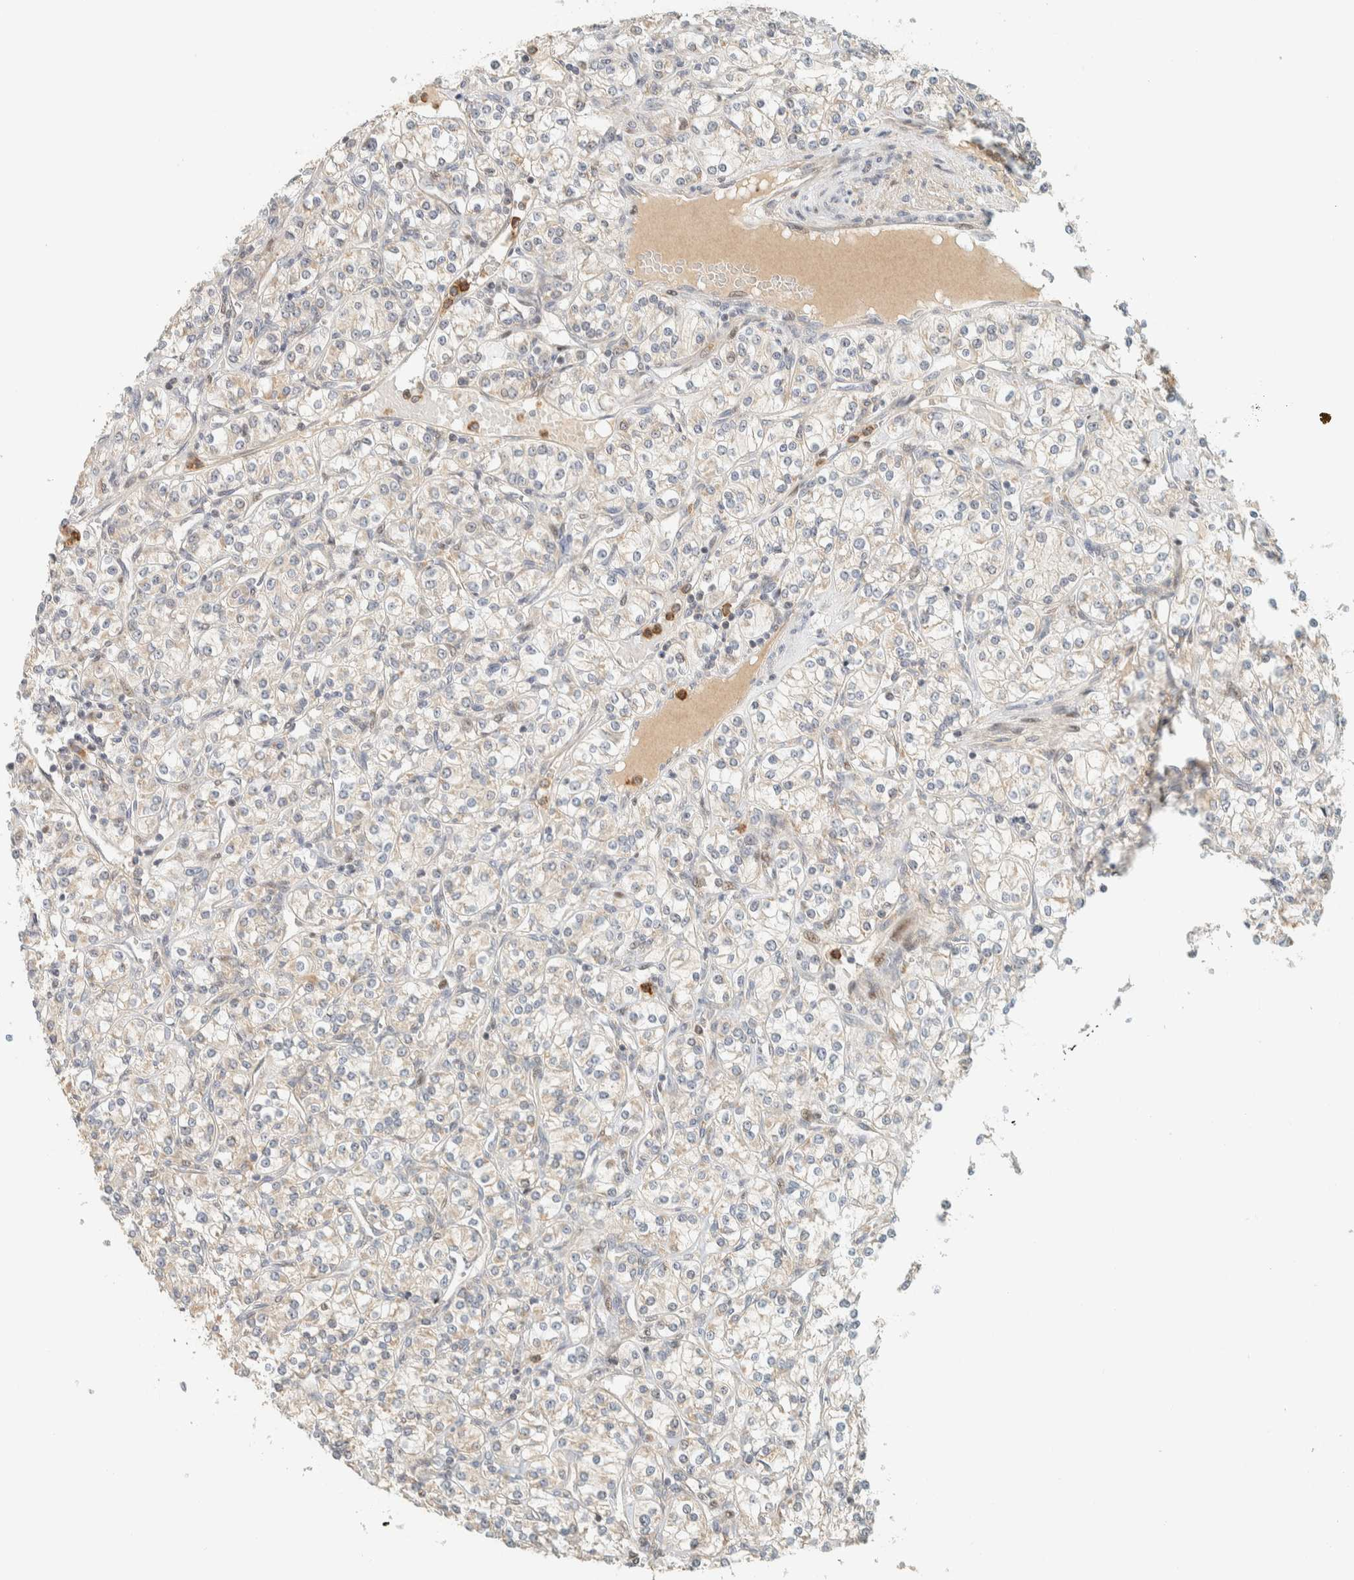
{"staining": {"intensity": "weak", "quantity": "<25%", "location": "cytoplasmic/membranous"}, "tissue": "renal cancer", "cell_type": "Tumor cells", "image_type": "cancer", "snomed": [{"axis": "morphology", "description": "Adenocarcinoma, NOS"}, {"axis": "topography", "description": "Kidney"}], "caption": "Tumor cells are negative for protein expression in human renal cancer.", "gene": "CCDC171", "patient": {"sex": "male", "age": 77}}